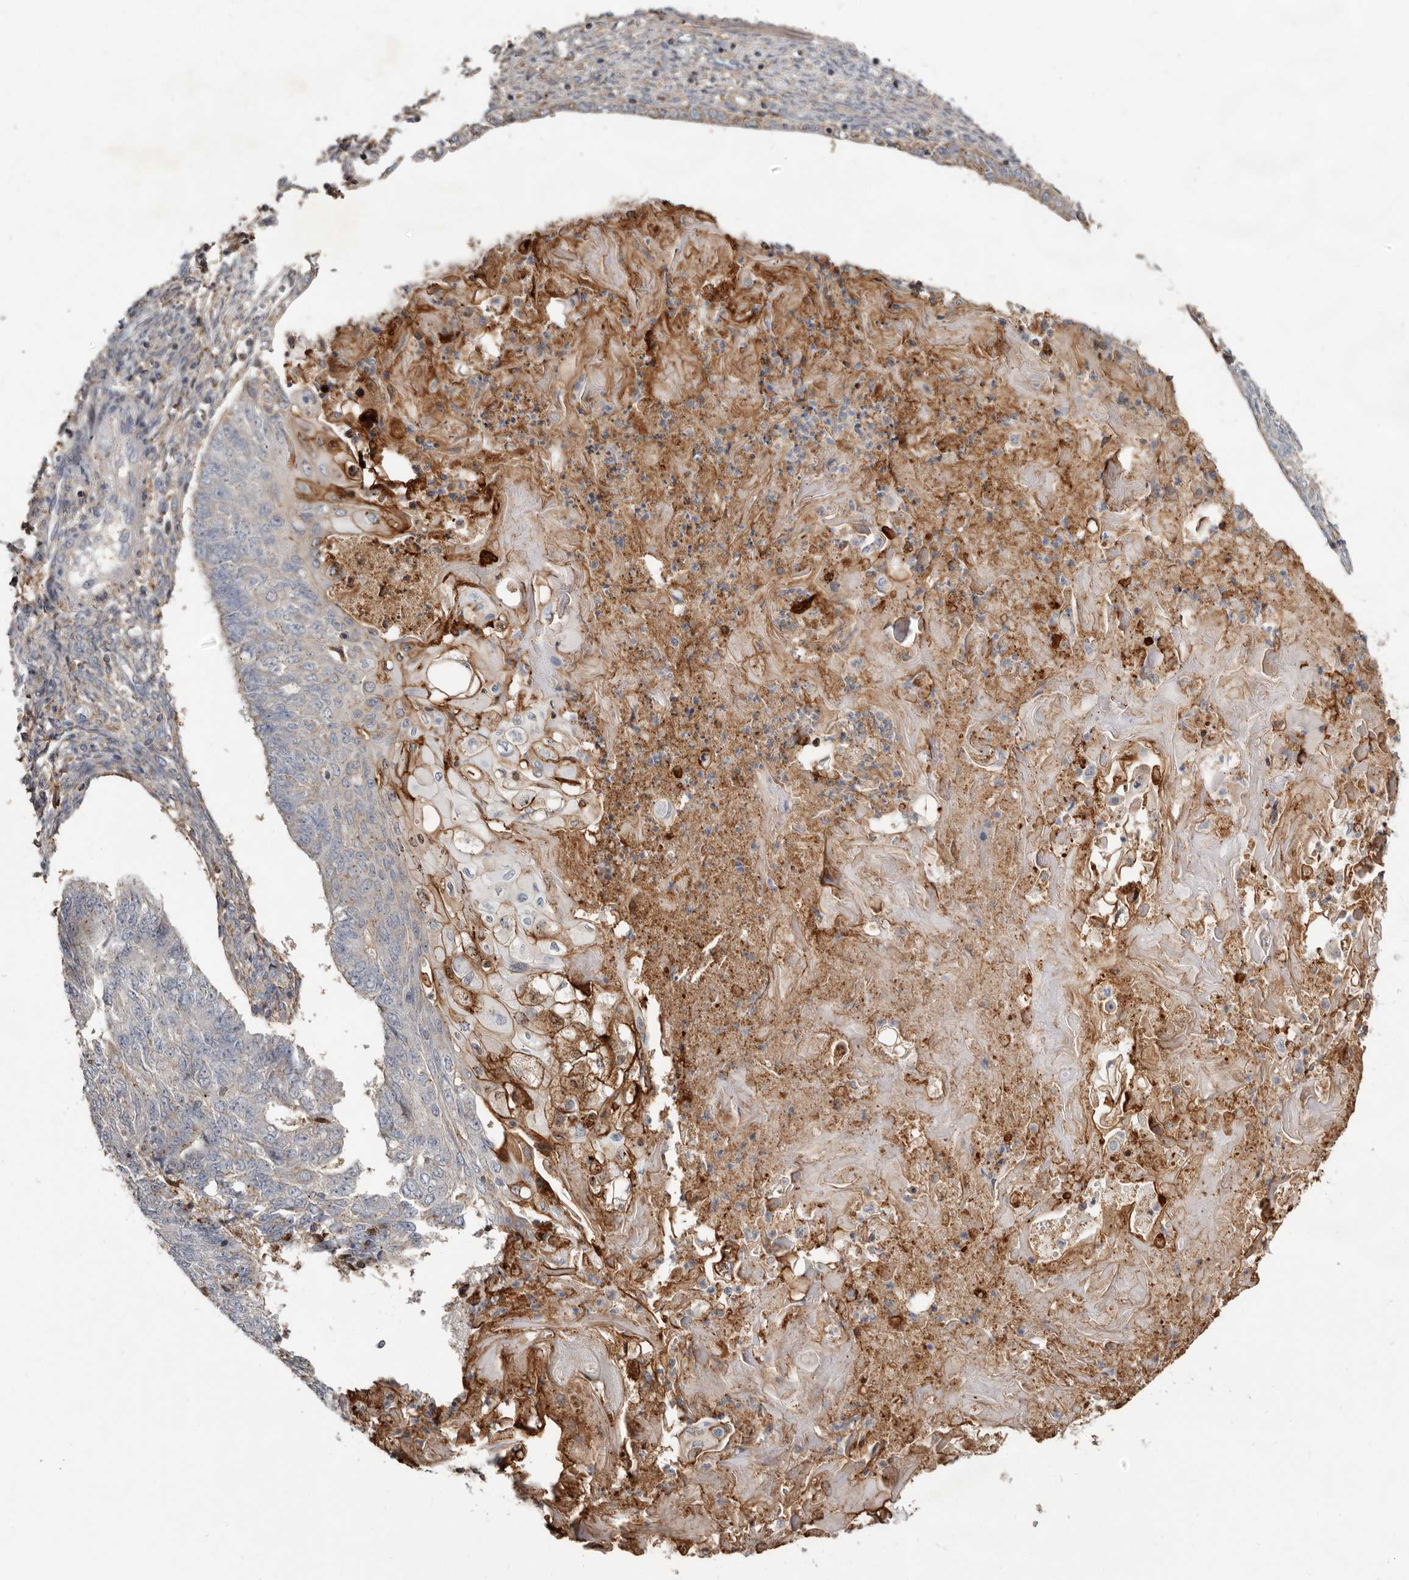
{"staining": {"intensity": "moderate", "quantity": "<25%", "location": "cytoplasmic/membranous"}, "tissue": "endometrial cancer", "cell_type": "Tumor cells", "image_type": "cancer", "snomed": [{"axis": "morphology", "description": "Adenocarcinoma, NOS"}, {"axis": "topography", "description": "Endometrium"}], "caption": "Endometrial cancer stained with a protein marker shows moderate staining in tumor cells.", "gene": "KIF26B", "patient": {"sex": "female", "age": 32}}